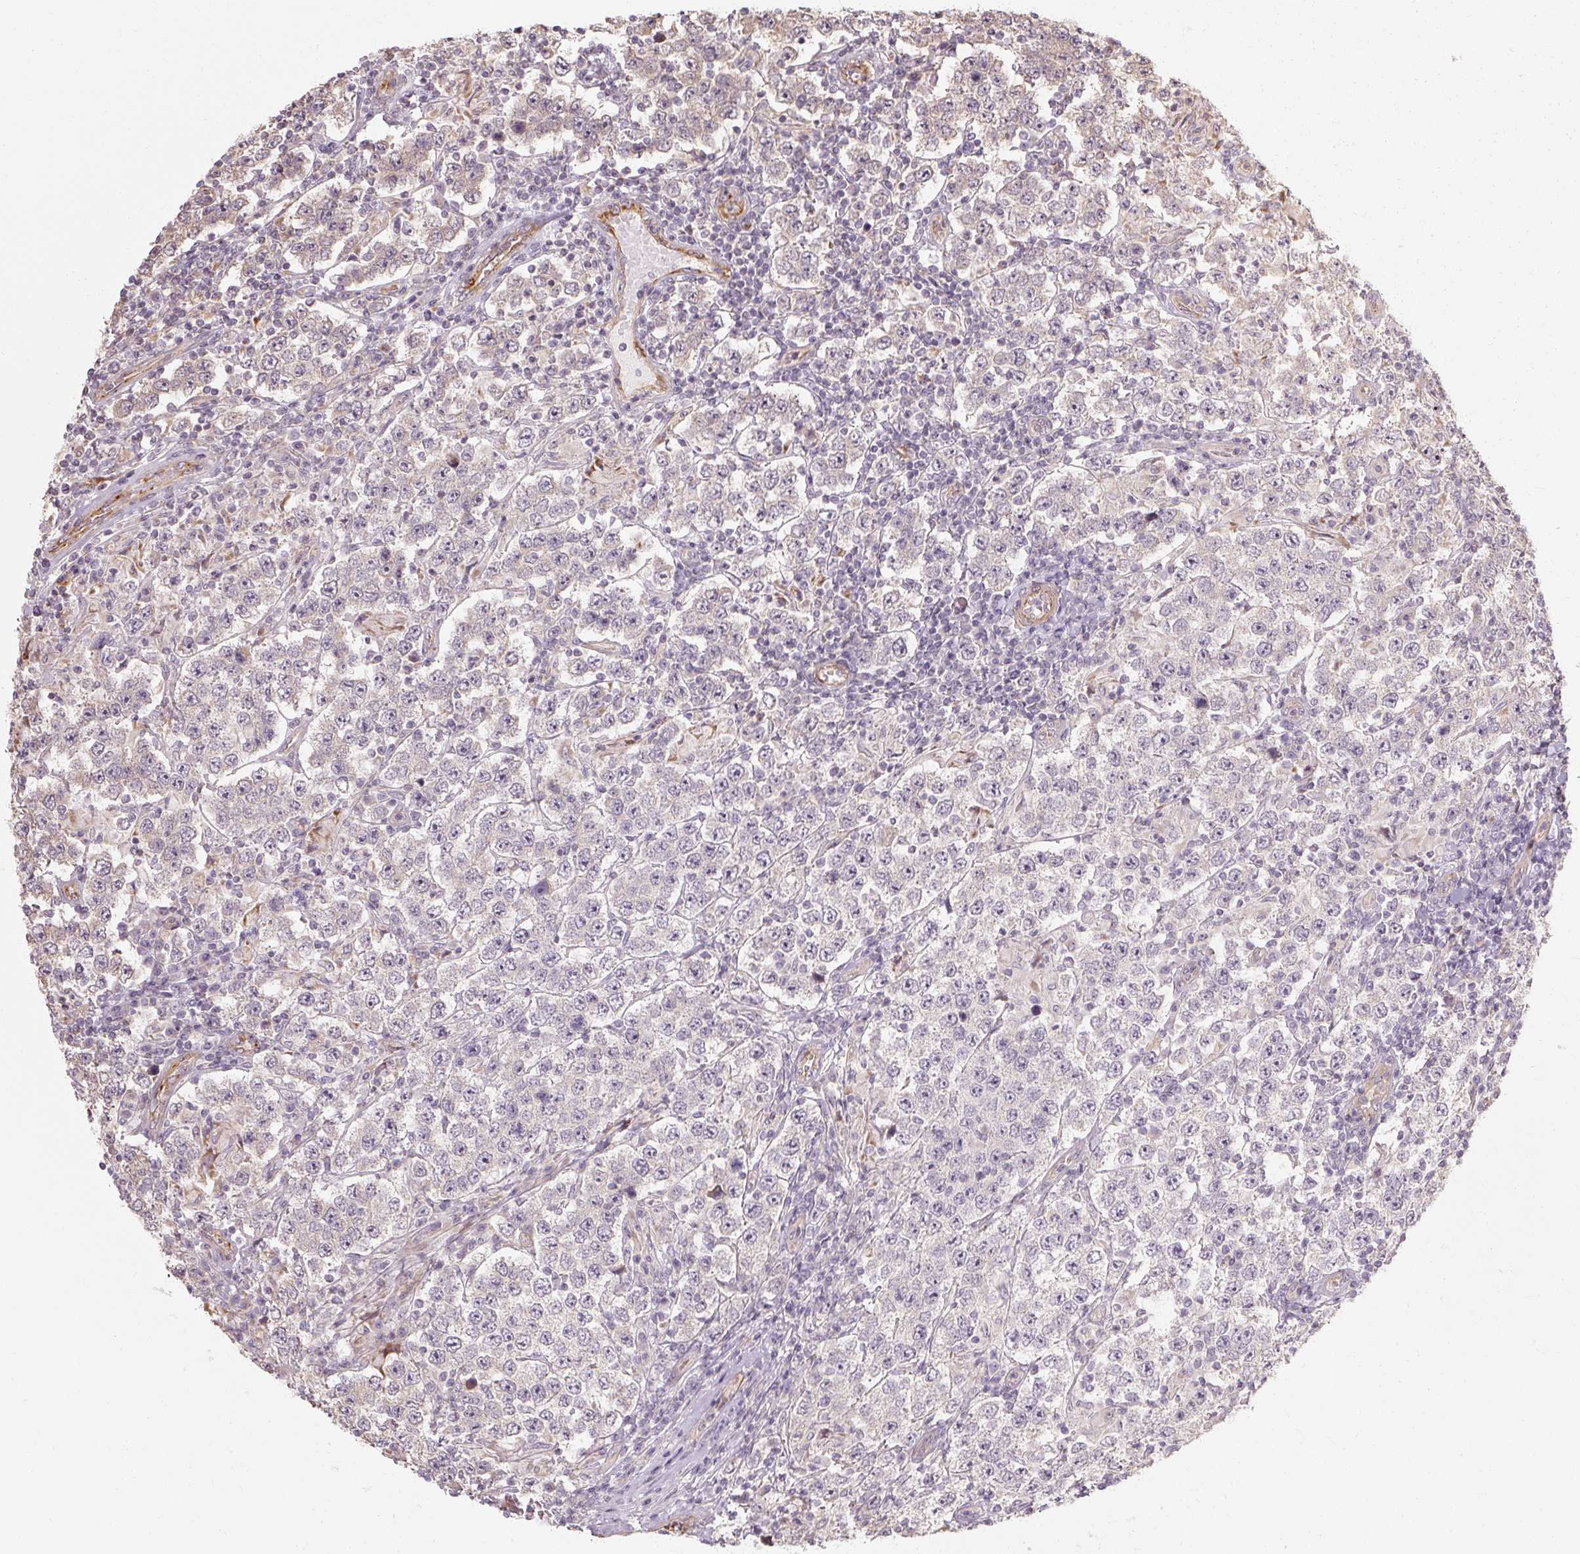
{"staining": {"intensity": "negative", "quantity": "none", "location": "none"}, "tissue": "testis cancer", "cell_type": "Tumor cells", "image_type": "cancer", "snomed": [{"axis": "morphology", "description": "Normal tissue, NOS"}, {"axis": "morphology", "description": "Urothelial carcinoma, High grade"}, {"axis": "morphology", "description": "Seminoma, NOS"}, {"axis": "morphology", "description": "Carcinoma, Embryonal, NOS"}, {"axis": "topography", "description": "Urinary bladder"}, {"axis": "topography", "description": "Testis"}], "caption": "DAB immunohistochemical staining of human testis embryonal carcinoma reveals no significant staining in tumor cells.", "gene": "RB1CC1", "patient": {"sex": "male", "age": 41}}